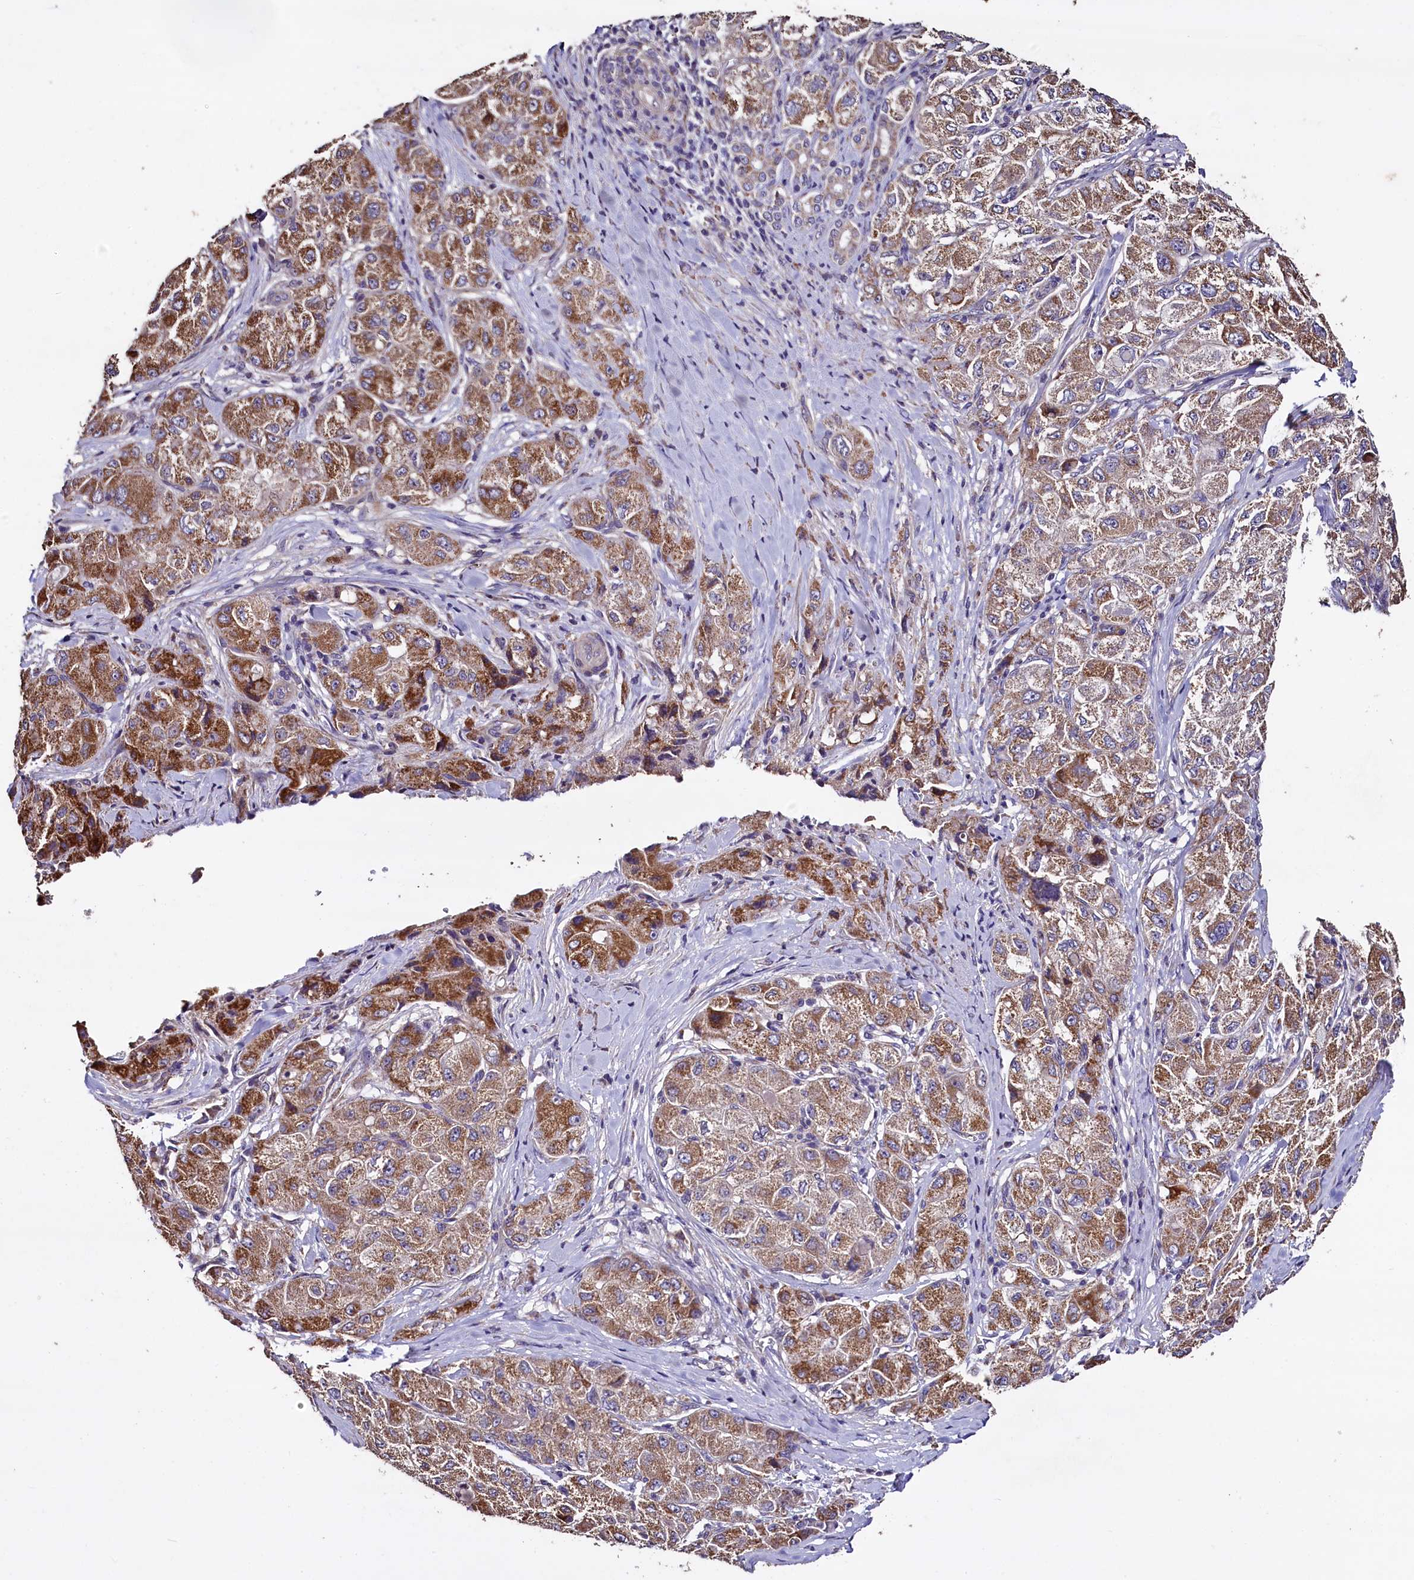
{"staining": {"intensity": "strong", "quantity": "25%-75%", "location": "cytoplasmic/membranous"}, "tissue": "liver cancer", "cell_type": "Tumor cells", "image_type": "cancer", "snomed": [{"axis": "morphology", "description": "Carcinoma, Hepatocellular, NOS"}, {"axis": "topography", "description": "Liver"}], "caption": "Immunohistochemical staining of human liver hepatocellular carcinoma shows high levels of strong cytoplasmic/membranous protein positivity in approximately 25%-75% of tumor cells.", "gene": "COQ9", "patient": {"sex": "male", "age": 80}}